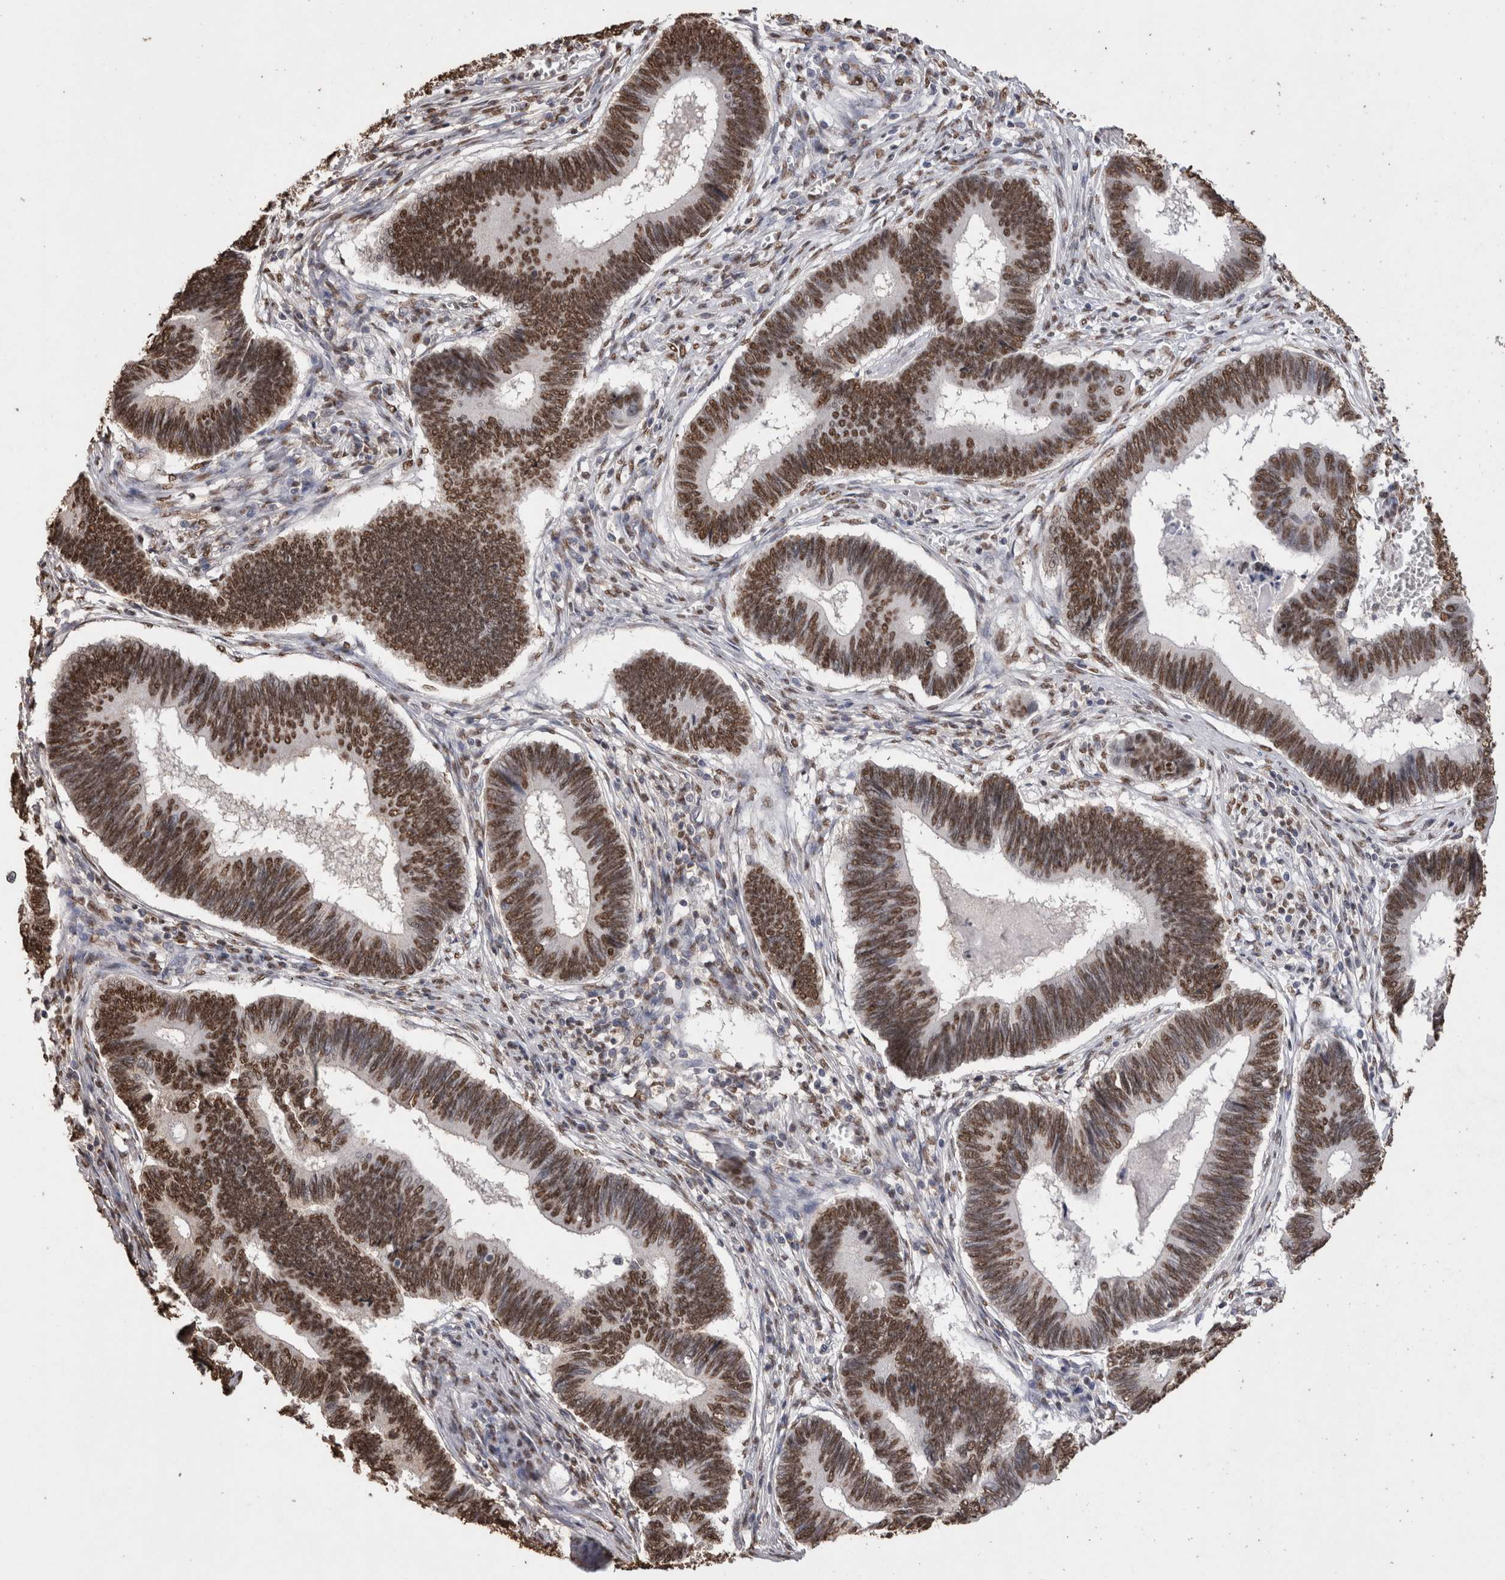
{"staining": {"intensity": "strong", "quantity": ">75%", "location": "nuclear"}, "tissue": "pancreatic cancer", "cell_type": "Tumor cells", "image_type": "cancer", "snomed": [{"axis": "morphology", "description": "Adenocarcinoma, NOS"}, {"axis": "topography", "description": "Pancreas"}], "caption": "Human adenocarcinoma (pancreatic) stained for a protein (brown) shows strong nuclear positive positivity in approximately >75% of tumor cells.", "gene": "NTHL1", "patient": {"sex": "female", "age": 70}}